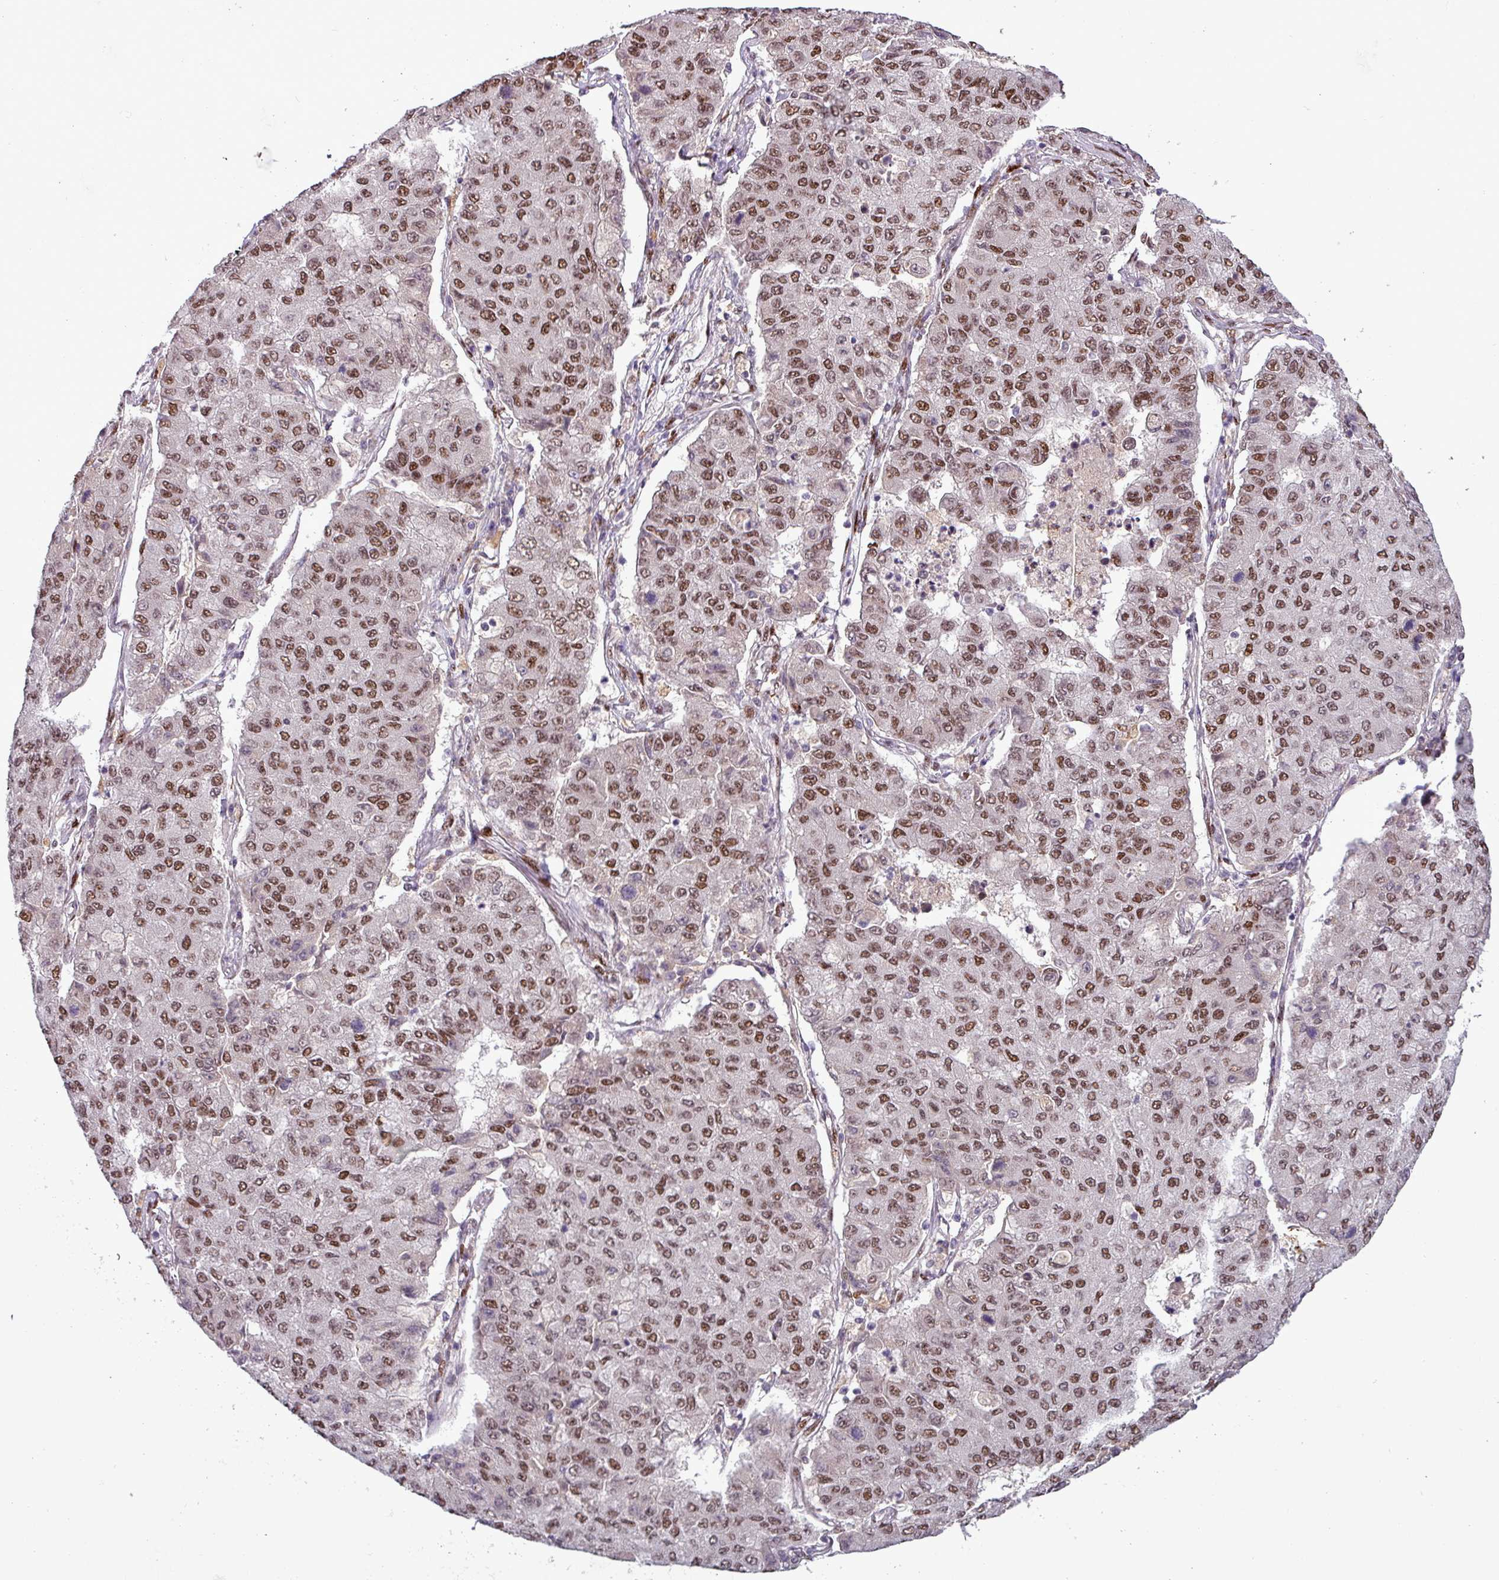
{"staining": {"intensity": "moderate", "quantity": ">75%", "location": "nuclear"}, "tissue": "lung cancer", "cell_type": "Tumor cells", "image_type": "cancer", "snomed": [{"axis": "morphology", "description": "Squamous cell carcinoma, NOS"}, {"axis": "topography", "description": "Lung"}], "caption": "IHC micrograph of human squamous cell carcinoma (lung) stained for a protein (brown), which exhibits medium levels of moderate nuclear staining in about >75% of tumor cells.", "gene": "IRF2BPL", "patient": {"sex": "male", "age": 74}}